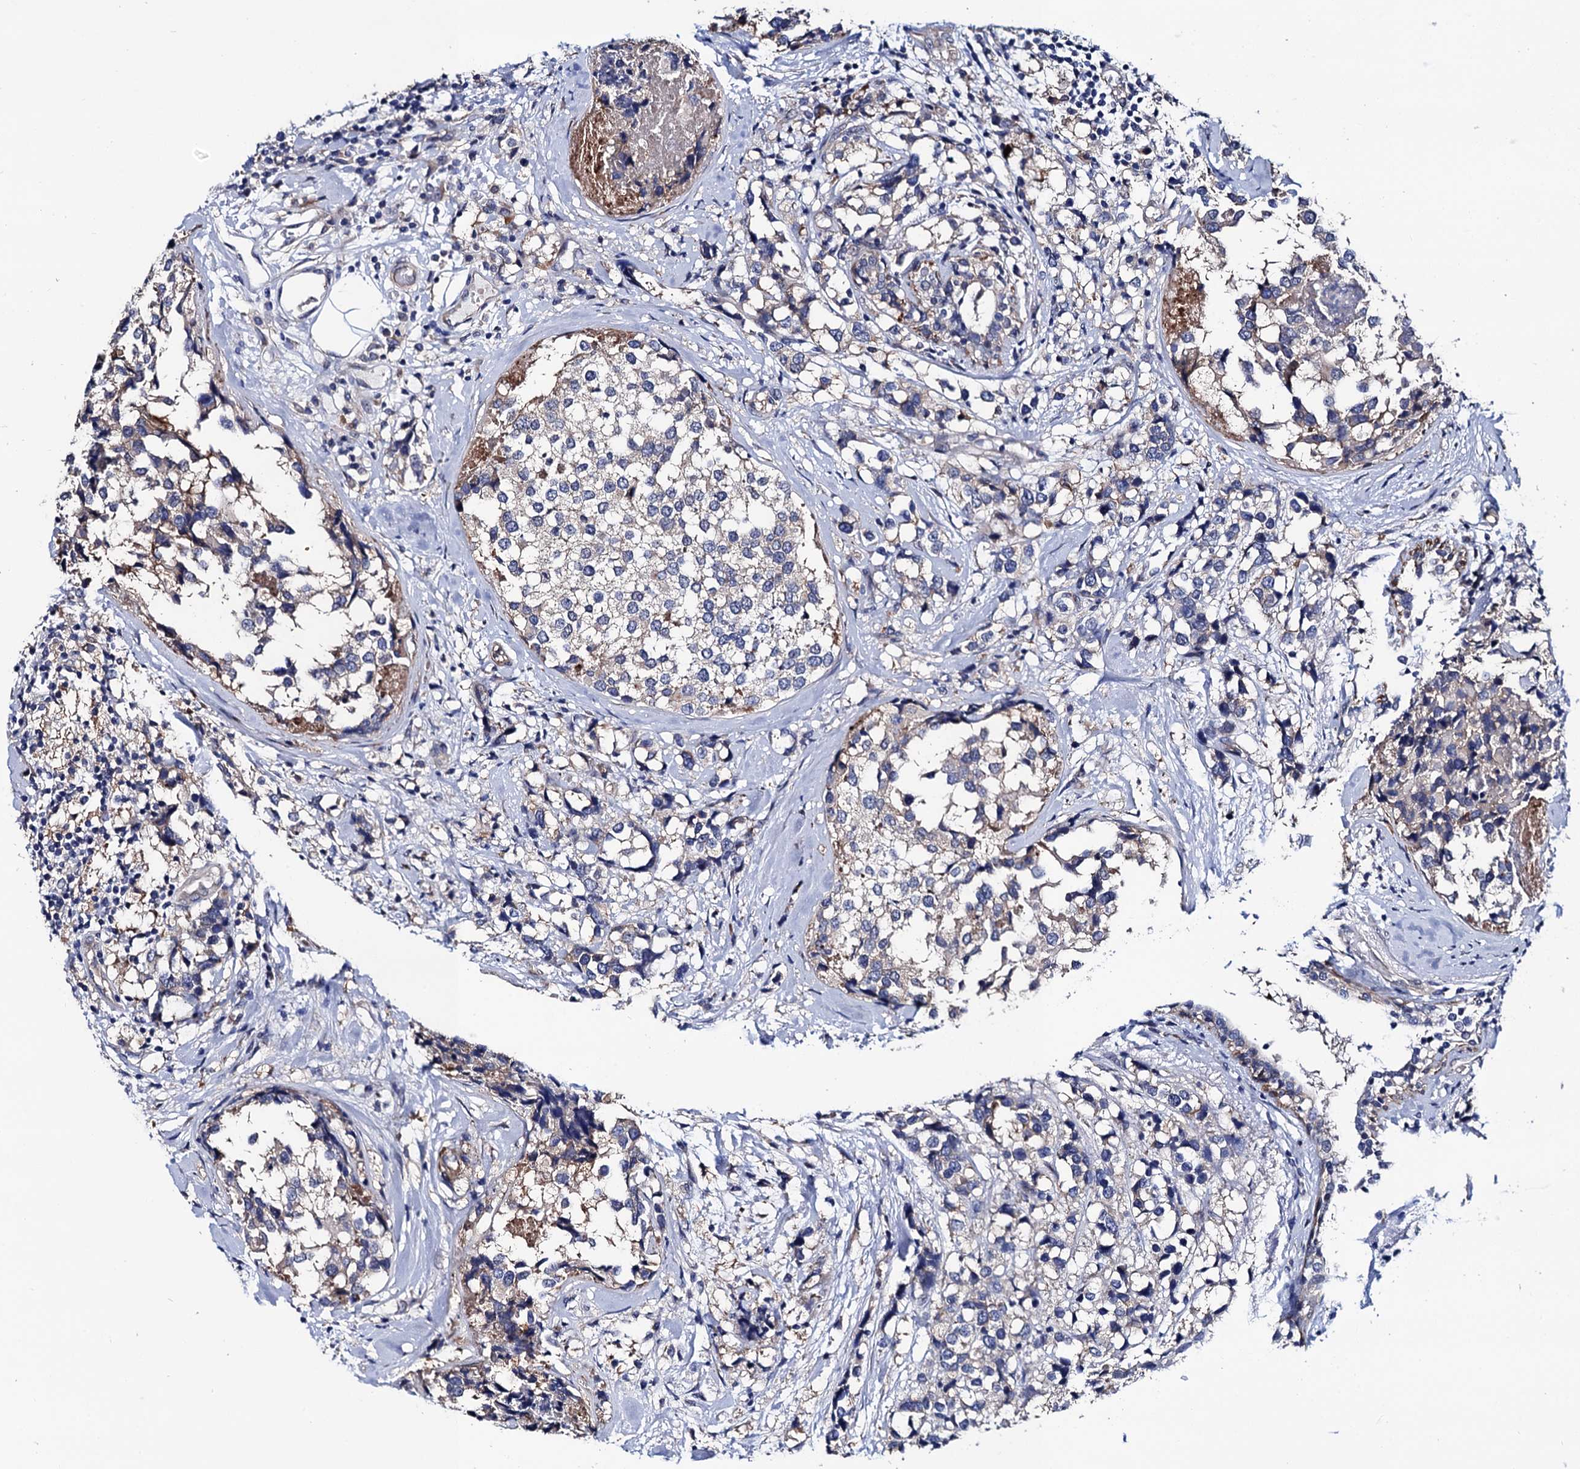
{"staining": {"intensity": "negative", "quantity": "none", "location": "none"}, "tissue": "breast cancer", "cell_type": "Tumor cells", "image_type": "cancer", "snomed": [{"axis": "morphology", "description": "Lobular carcinoma"}, {"axis": "topography", "description": "Breast"}], "caption": "This is an immunohistochemistry (IHC) image of human breast cancer (lobular carcinoma). There is no staining in tumor cells.", "gene": "ZDHHC18", "patient": {"sex": "female", "age": 59}}